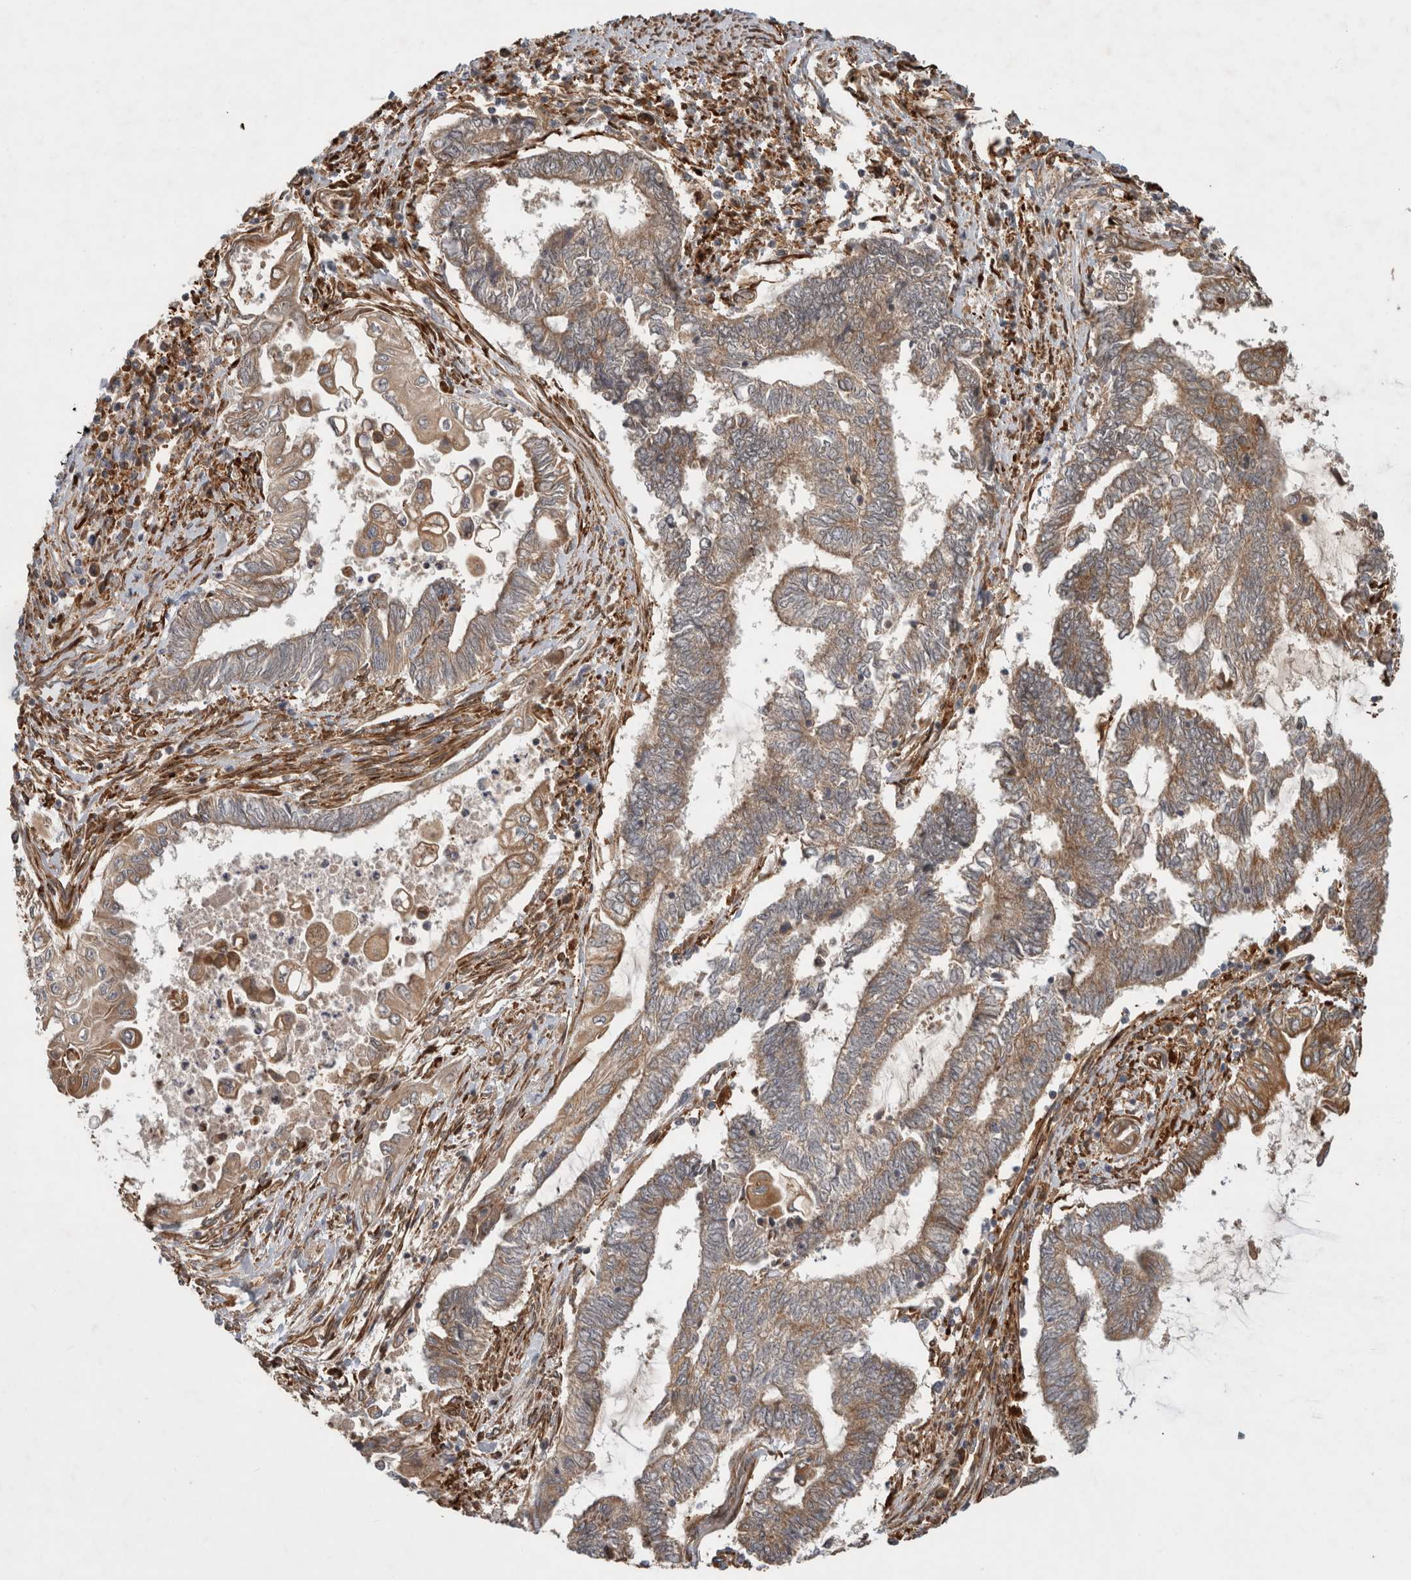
{"staining": {"intensity": "moderate", "quantity": ">75%", "location": "cytoplasmic/membranous"}, "tissue": "endometrial cancer", "cell_type": "Tumor cells", "image_type": "cancer", "snomed": [{"axis": "morphology", "description": "Adenocarcinoma, NOS"}, {"axis": "topography", "description": "Uterus"}, {"axis": "topography", "description": "Endometrium"}], "caption": "Endometrial cancer (adenocarcinoma) stained for a protein shows moderate cytoplasmic/membranous positivity in tumor cells. (DAB (3,3'-diaminobenzidine) = brown stain, brightfield microscopy at high magnification).", "gene": "TUBD1", "patient": {"sex": "female", "age": 70}}